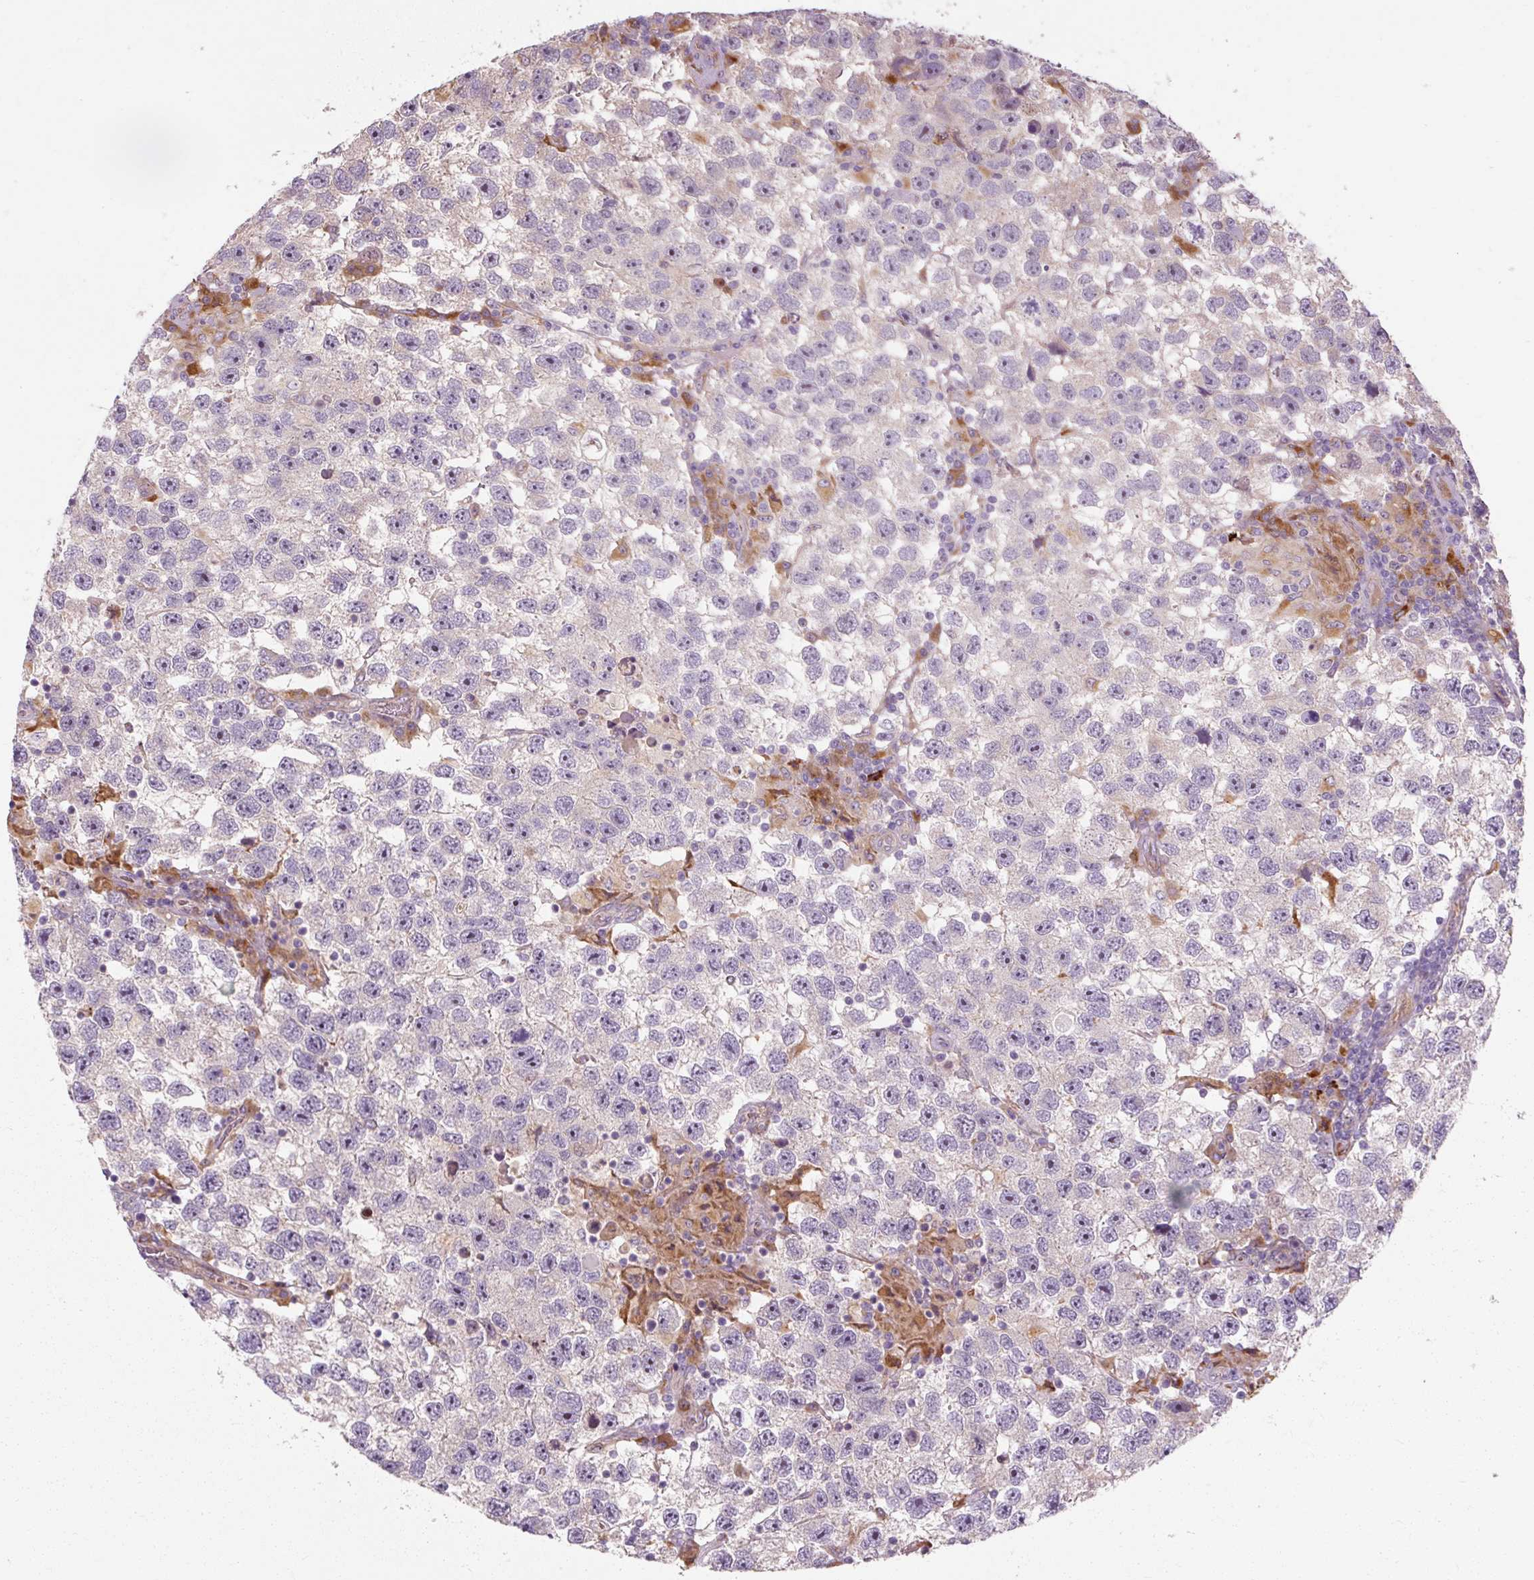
{"staining": {"intensity": "negative", "quantity": "none", "location": "none"}, "tissue": "testis cancer", "cell_type": "Tumor cells", "image_type": "cancer", "snomed": [{"axis": "morphology", "description": "Seminoma, NOS"}, {"axis": "topography", "description": "Testis"}], "caption": "DAB immunohistochemical staining of testis cancer (seminoma) demonstrates no significant positivity in tumor cells.", "gene": "TBC1D4", "patient": {"sex": "male", "age": 26}}